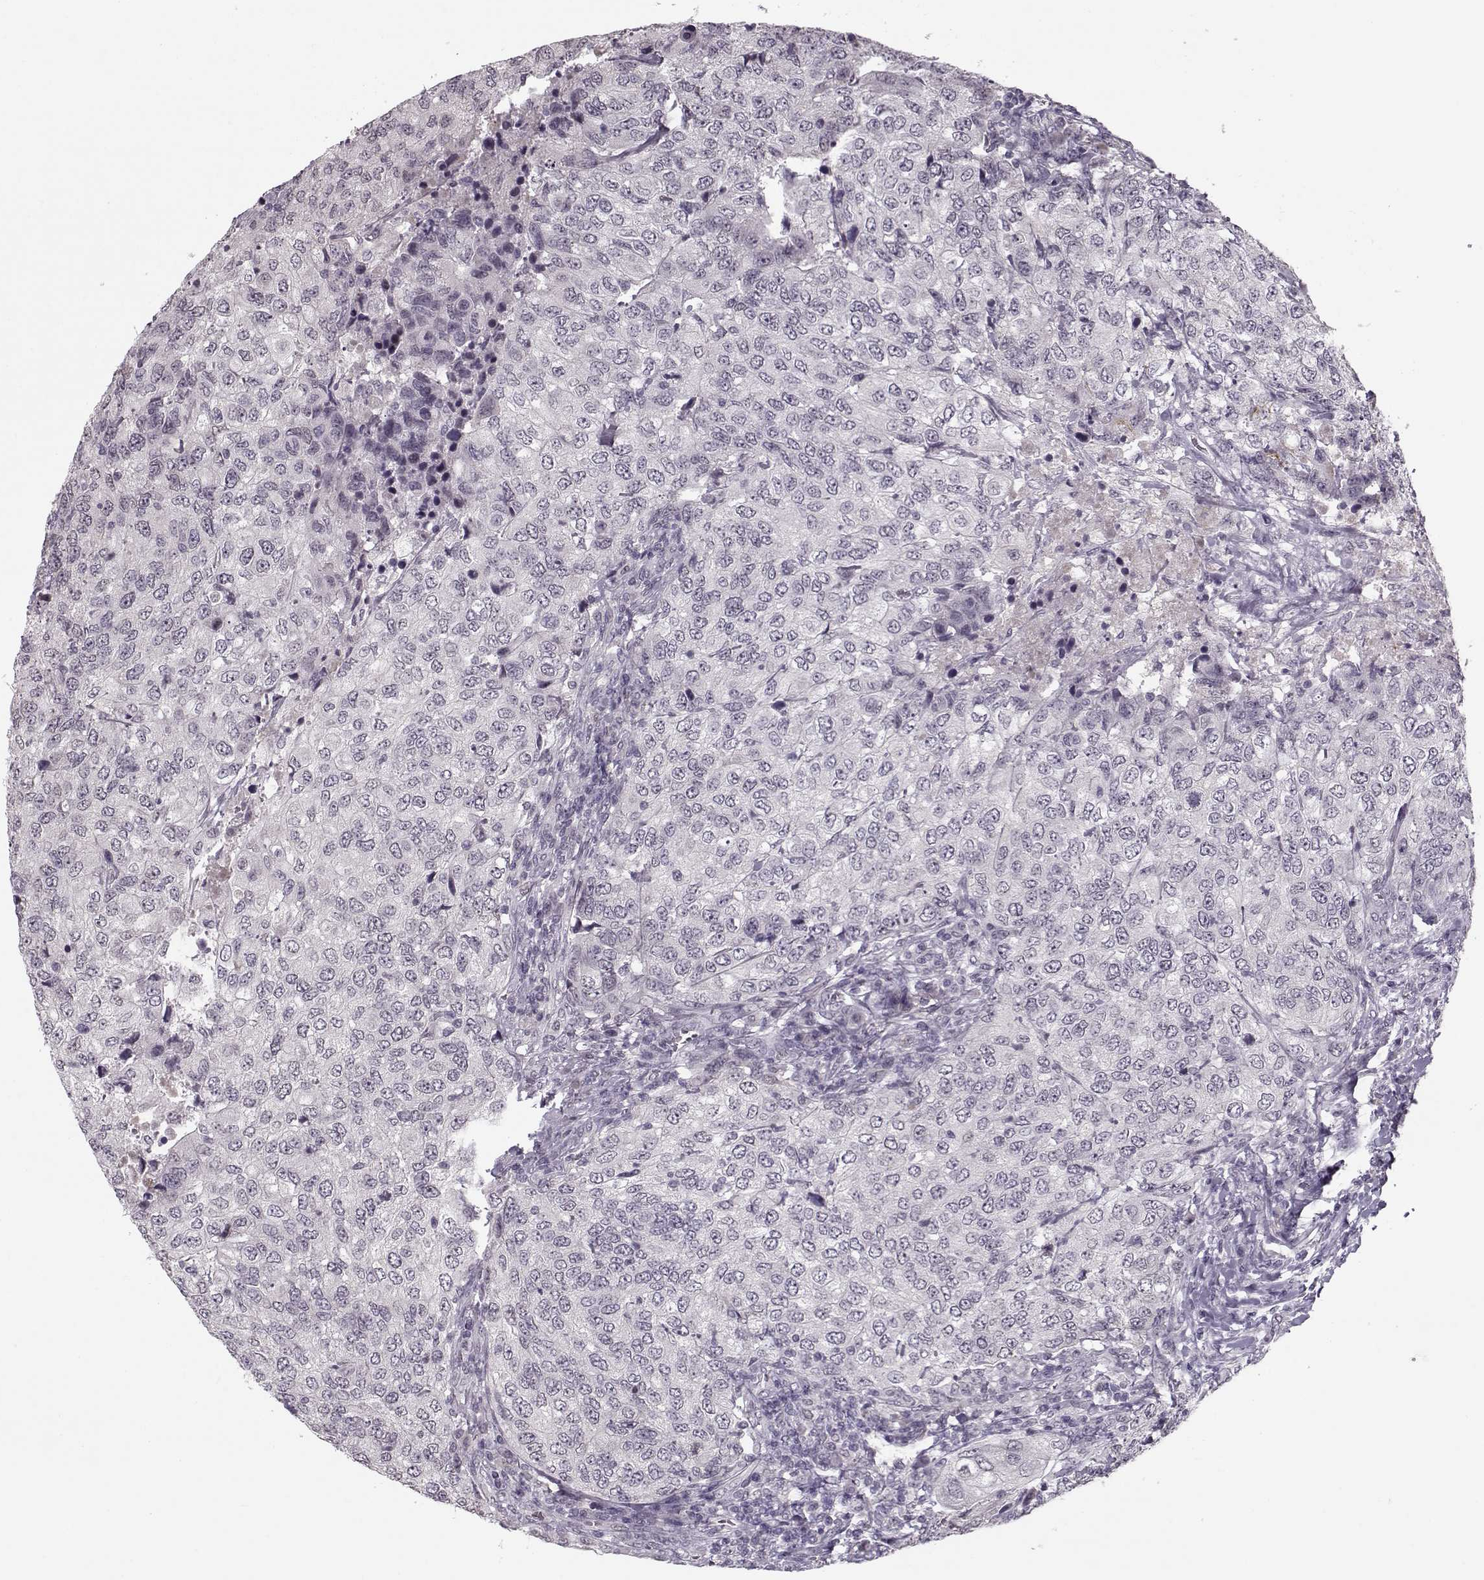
{"staining": {"intensity": "negative", "quantity": "none", "location": "none"}, "tissue": "urothelial cancer", "cell_type": "Tumor cells", "image_type": "cancer", "snomed": [{"axis": "morphology", "description": "Urothelial carcinoma, High grade"}, {"axis": "topography", "description": "Urinary bladder"}], "caption": "Immunohistochemistry (IHC) histopathology image of neoplastic tissue: human urothelial carcinoma (high-grade) stained with DAB (3,3'-diaminobenzidine) reveals no significant protein expression in tumor cells.", "gene": "DNAI3", "patient": {"sex": "female", "age": 78}}